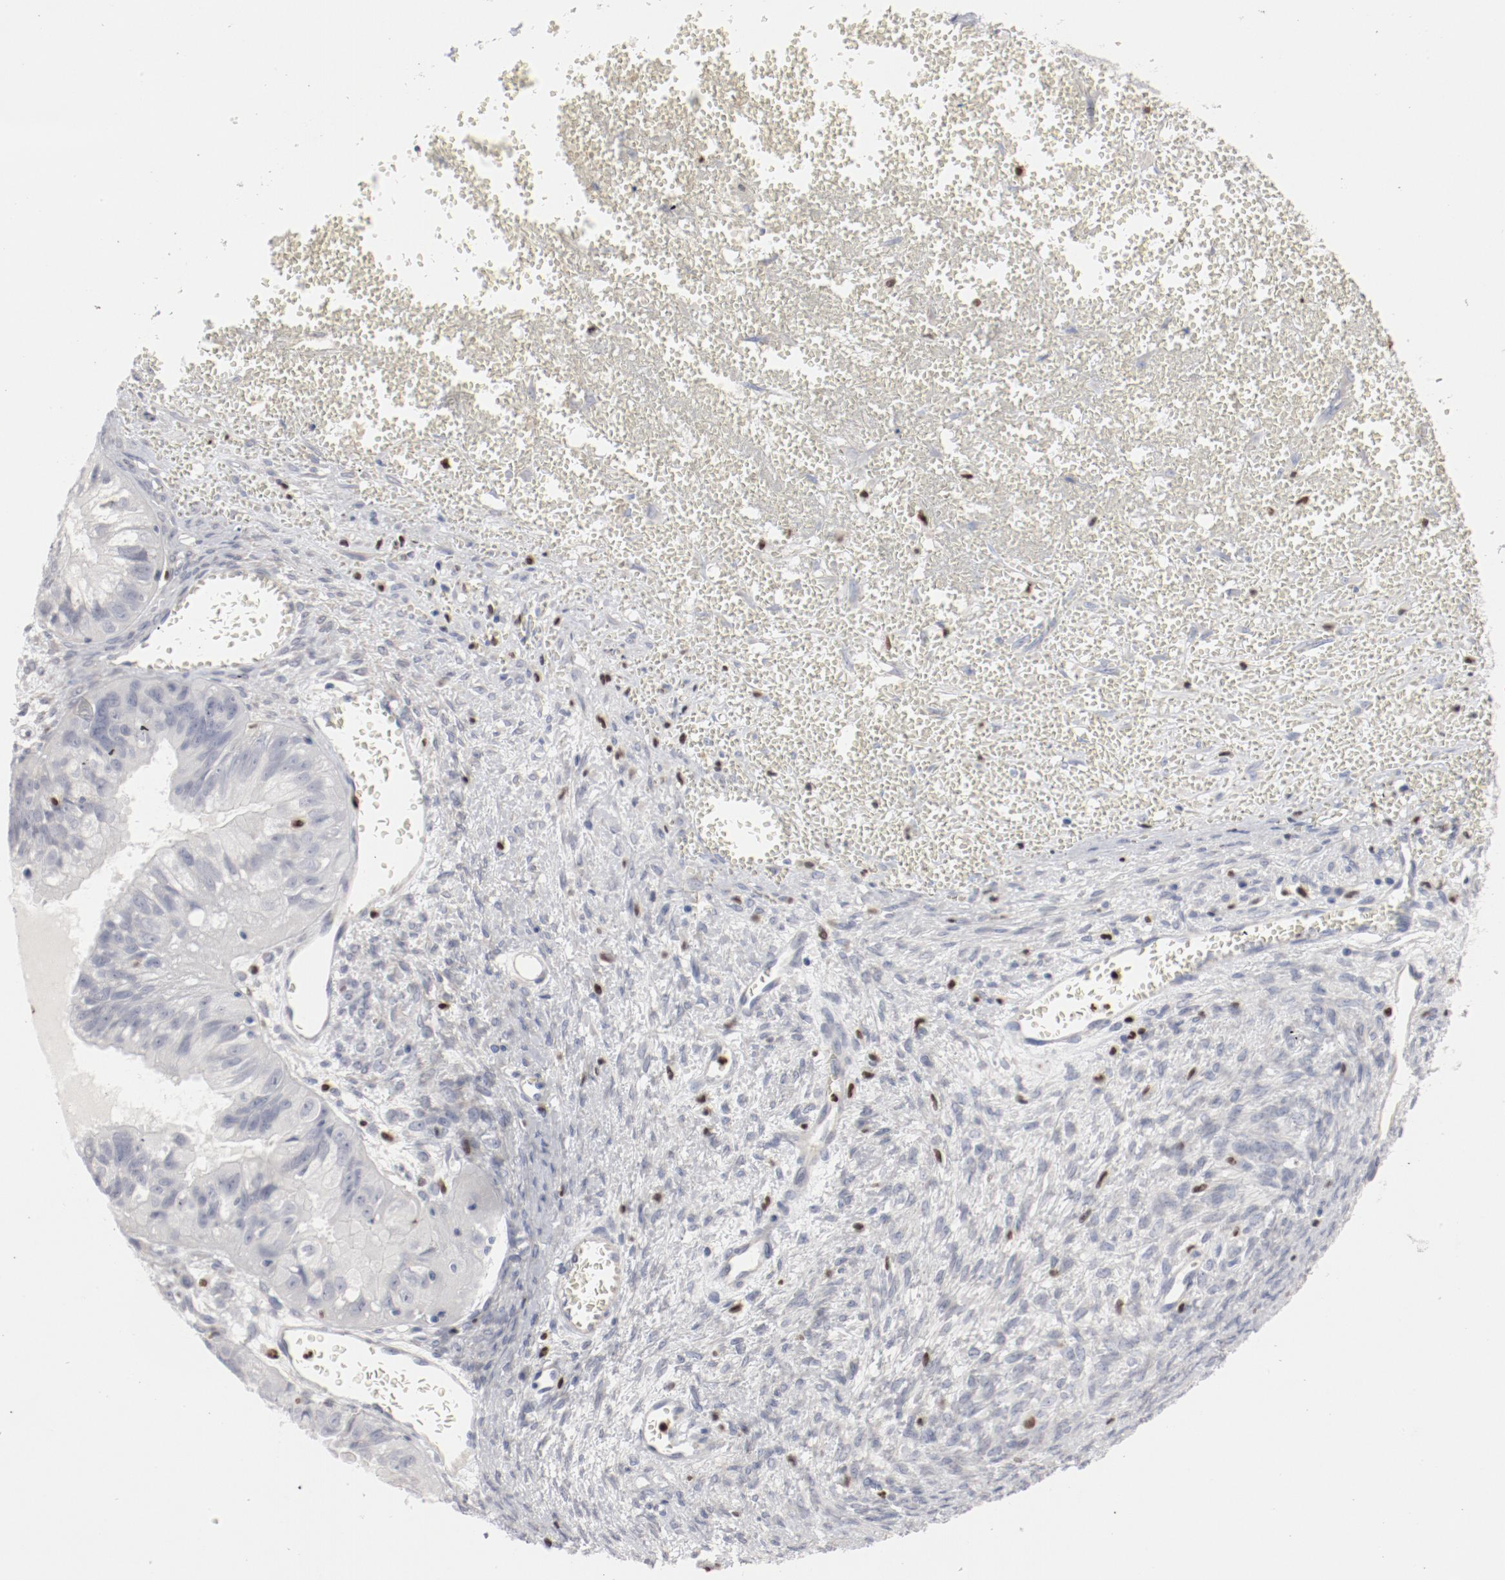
{"staining": {"intensity": "negative", "quantity": "none", "location": "none"}, "tissue": "ovarian cancer", "cell_type": "Tumor cells", "image_type": "cancer", "snomed": [{"axis": "morphology", "description": "Carcinoma, endometroid"}, {"axis": "topography", "description": "Ovary"}], "caption": "Immunohistochemistry (IHC) micrograph of neoplastic tissue: human ovarian cancer (endometroid carcinoma) stained with DAB exhibits no significant protein expression in tumor cells. (Stains: DAB immunohistochemistry (IHC) with hematoxylin counter stain, Microscopy: brightfield microscopy at high magnification).", "gene": "SPI1", "patient": {"sex": "female", "age": 85}}